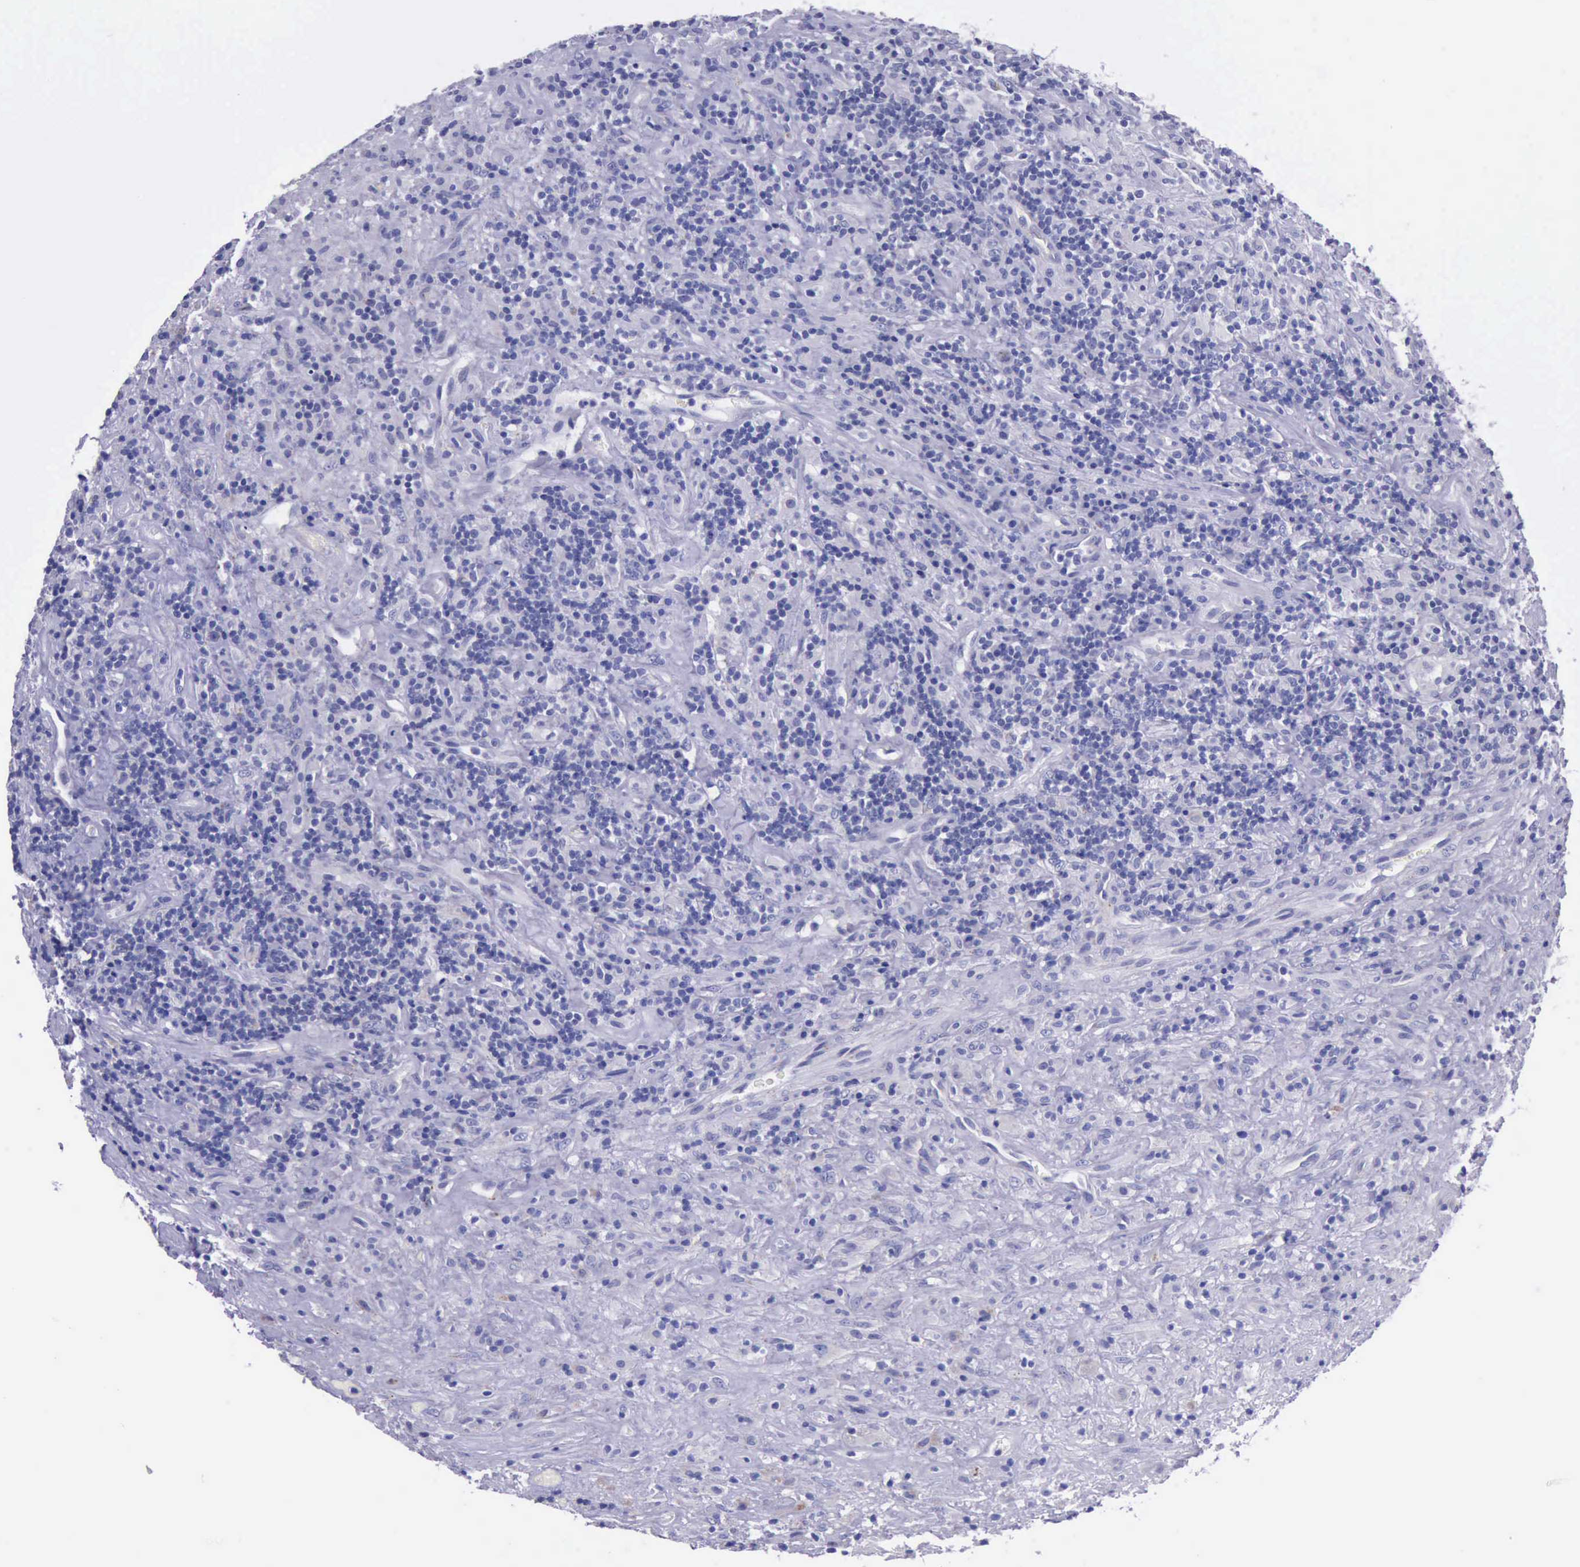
{"staining": {"intensity": "negative", "quantity": "none", "location": "none"}, "tissue": "lymphoma", "cell_type": "Tumor cells", "image_type": "cancer", "snomed": [{"axis": "morphology", "description": "Hodgkin's disease, NOS"}, {"axis": "topography", "description": "Lymph node"}], "caption": "Immunohistochemistry of Hodgkin's disease displays no expression in tumor cells.", "gene": "GLA", "patient": {"sex": "male", "age": 46}}